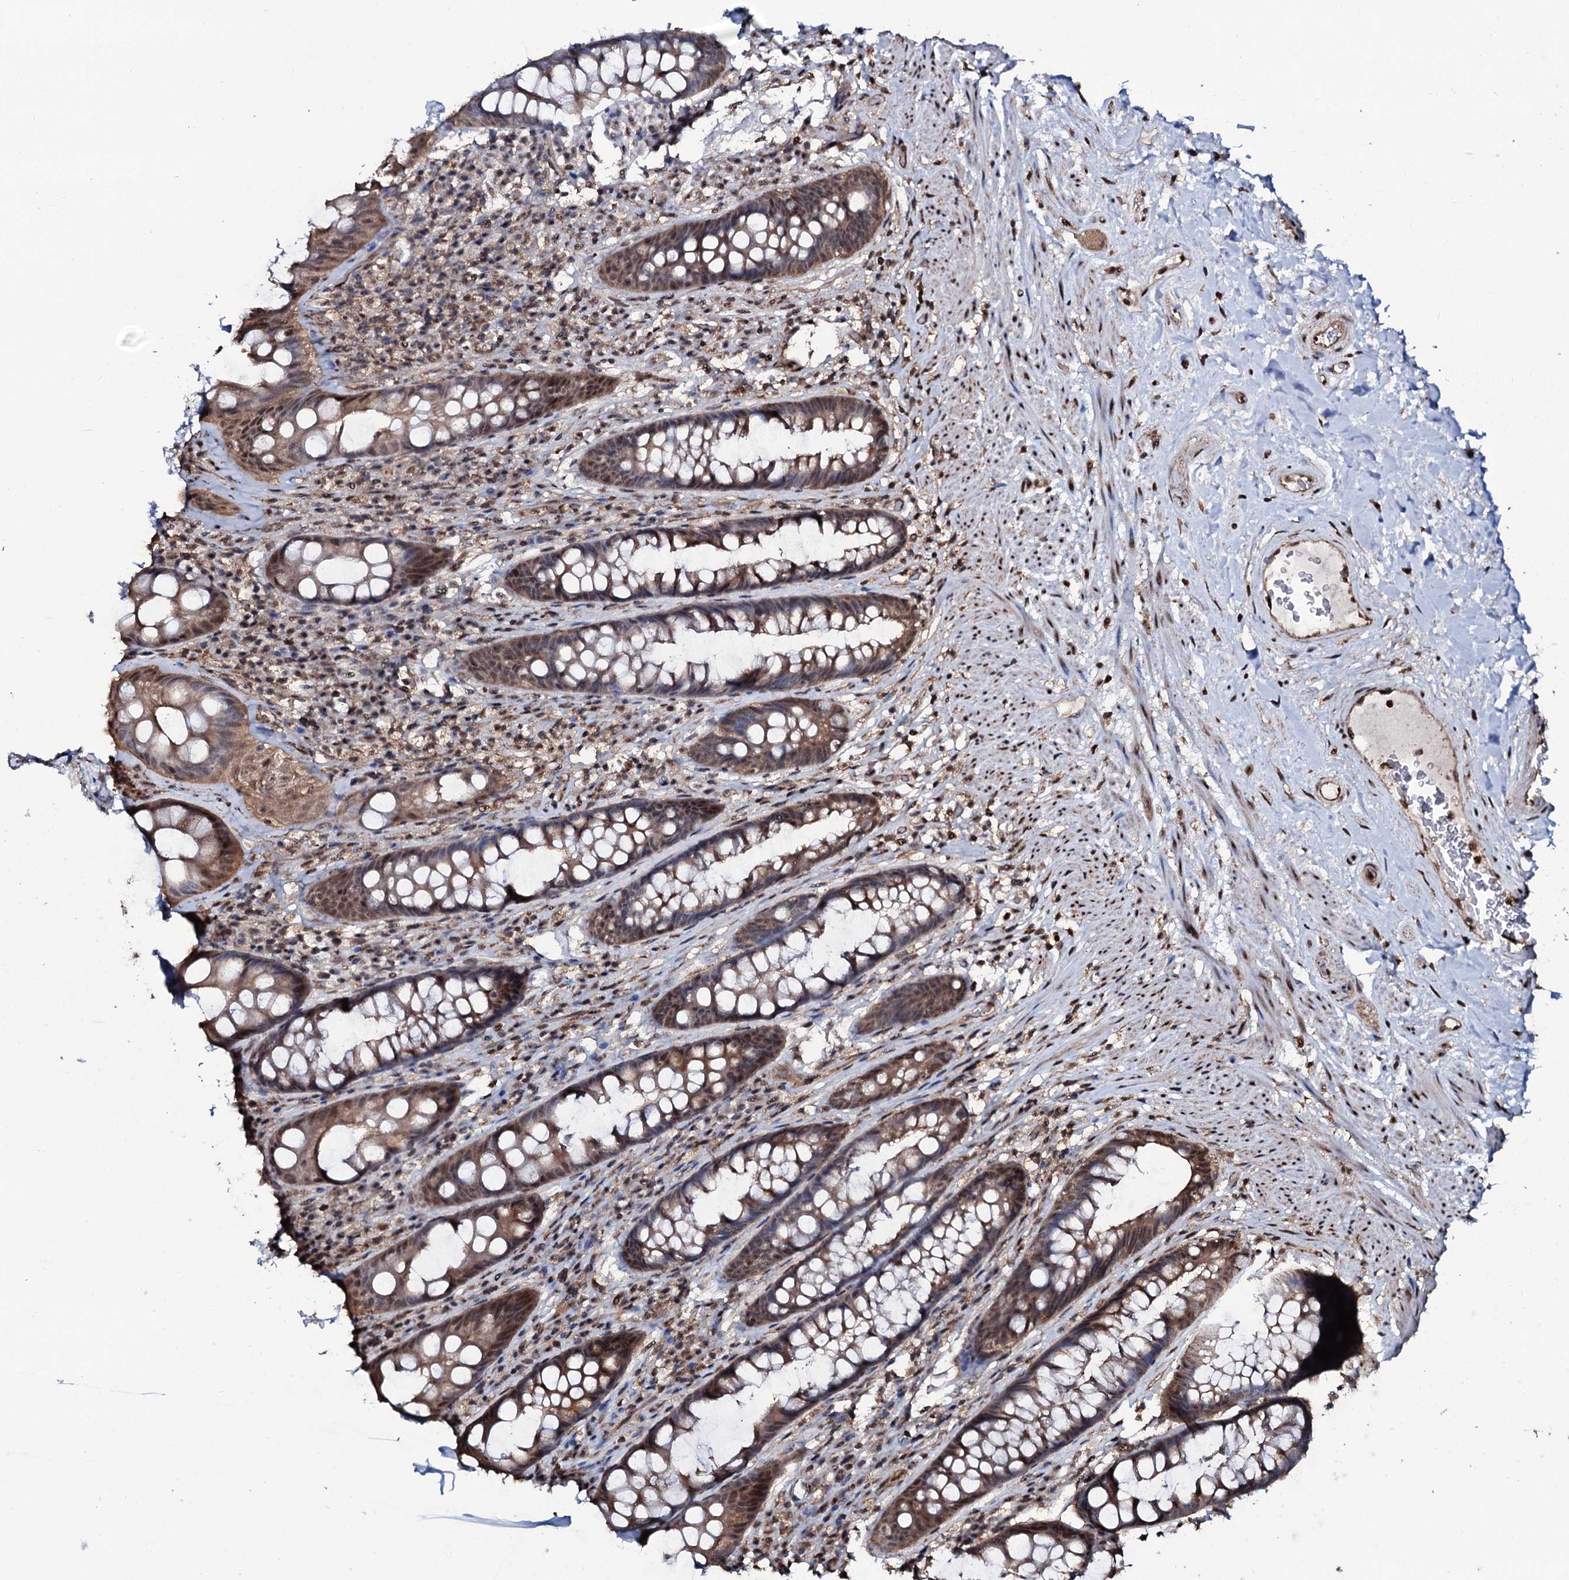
{"staining": {"intensity": "moderate", "quantity": ">75%", "location": "cytoplasmic/membranous,nuclear"}, "tissue": "rectum", "cell_type": "Glandular cells", "image_type": "normal", "snomed": [{"axis": "morphology", "description": "Normal tissue, NOS"}, {"axis": "topography", "description": "Rectum"}], "caption": "Rectum stained with immunohistochemistry demonstrates moderate cytoplasmic/membranous,nuclear positivity in about >75% of glandular cells.", "gene": "COG6", "patient": {"sex": "male", "age": 74}}